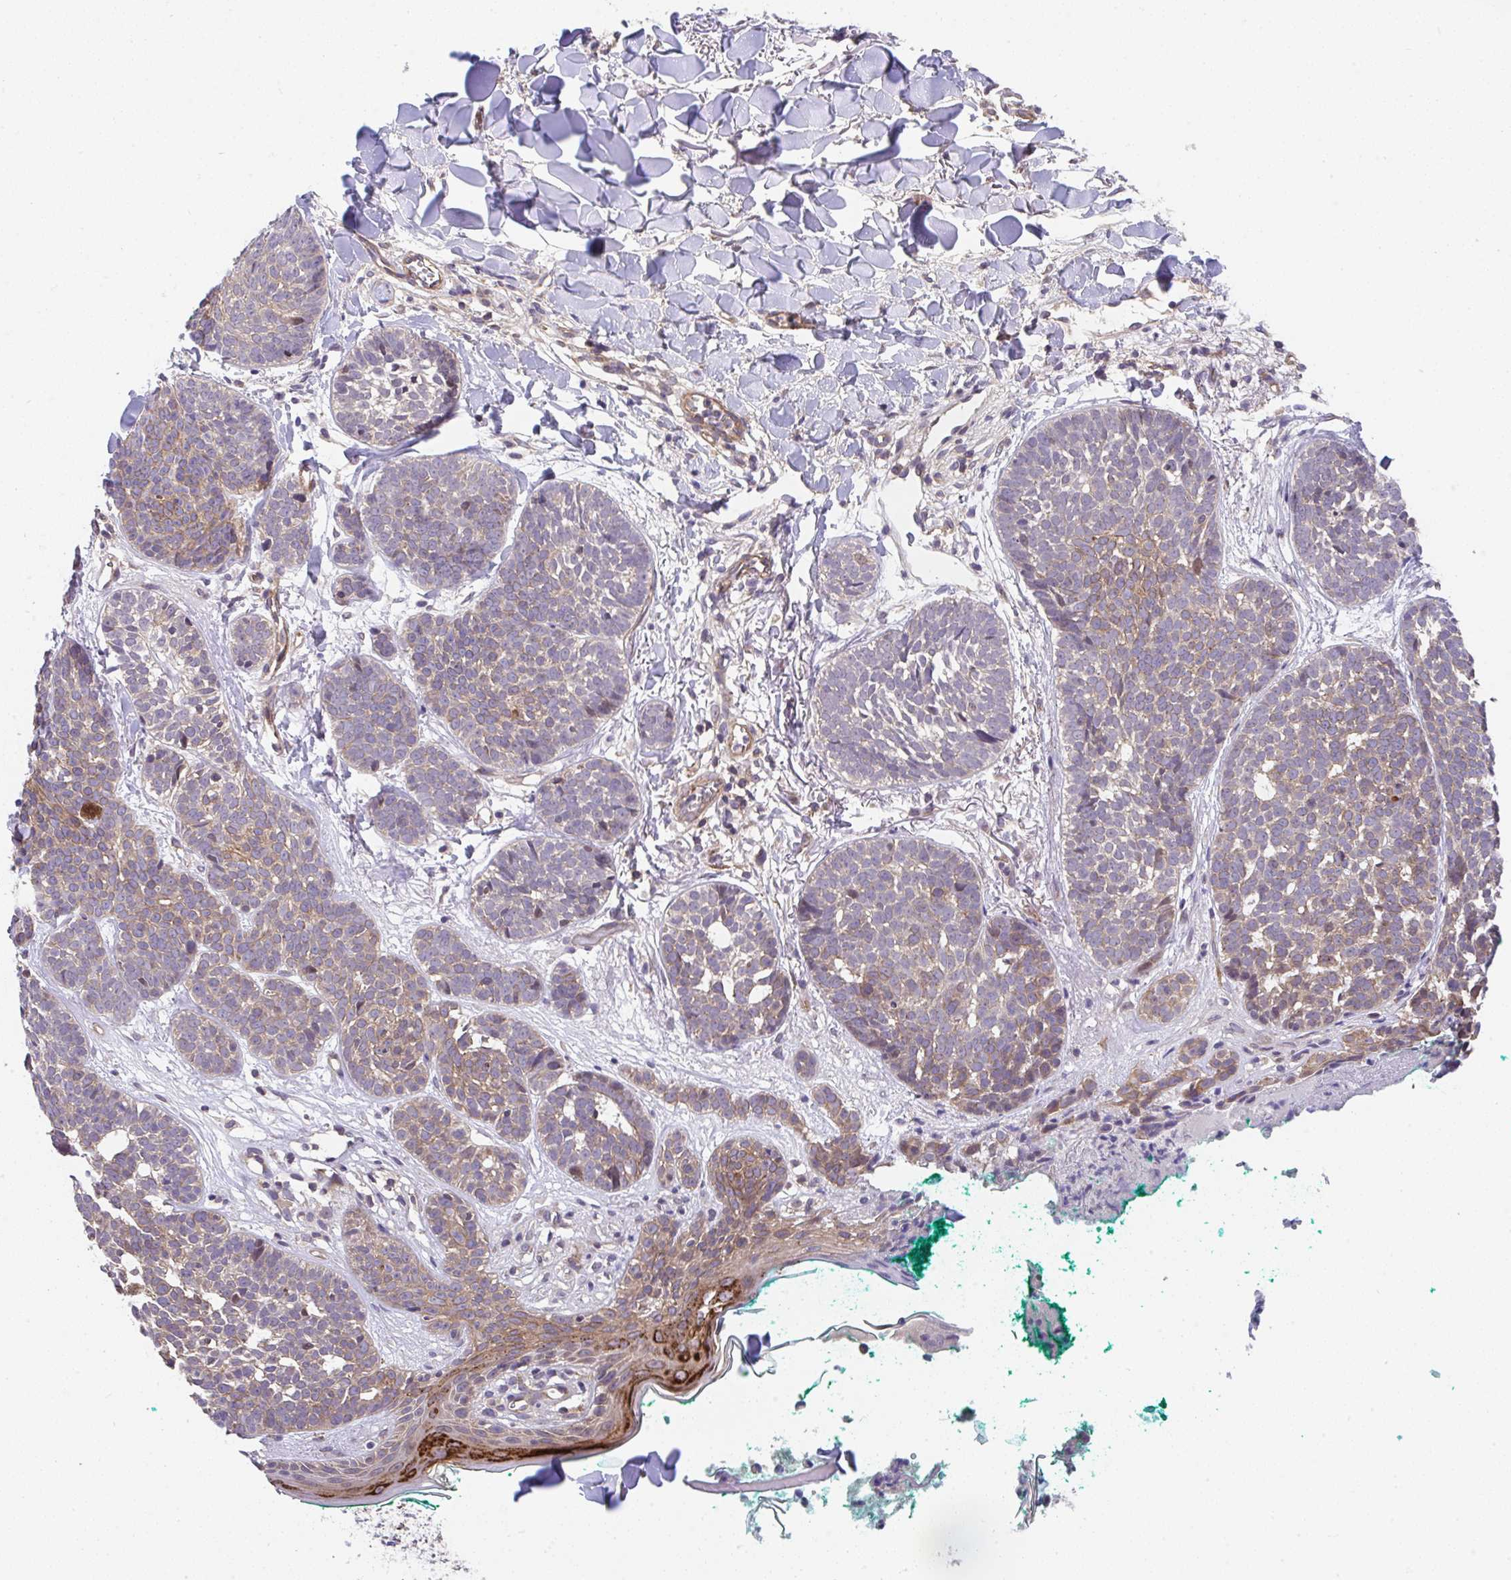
{"staining": {"intensity": "moderate", "quantity": "25%-75%", "location": "cytoplasmic/membranous"}, "tissue": "skin cancer", "cell_type": "Tumor cells", "image_type": "cancer", "snomed": [{"axis": "morphology", "description": "Basal cell carcinoma"}, {"axis": "topography", "description": "Skin"}, {"axis": "topography", "description": "Skin of neck"}, {"axis": "topography", "description": "Skin of shoulder"}, {"axis": "topography", "description": "Skin of back"}], "caption": "This is a histology image of IHC staining of skin cancer, which shows moderate expression in the cytoplasmic/membranous of tumor cells.", "gene": "ZNF696", "patient": {"sex": "male", "age": 80}}